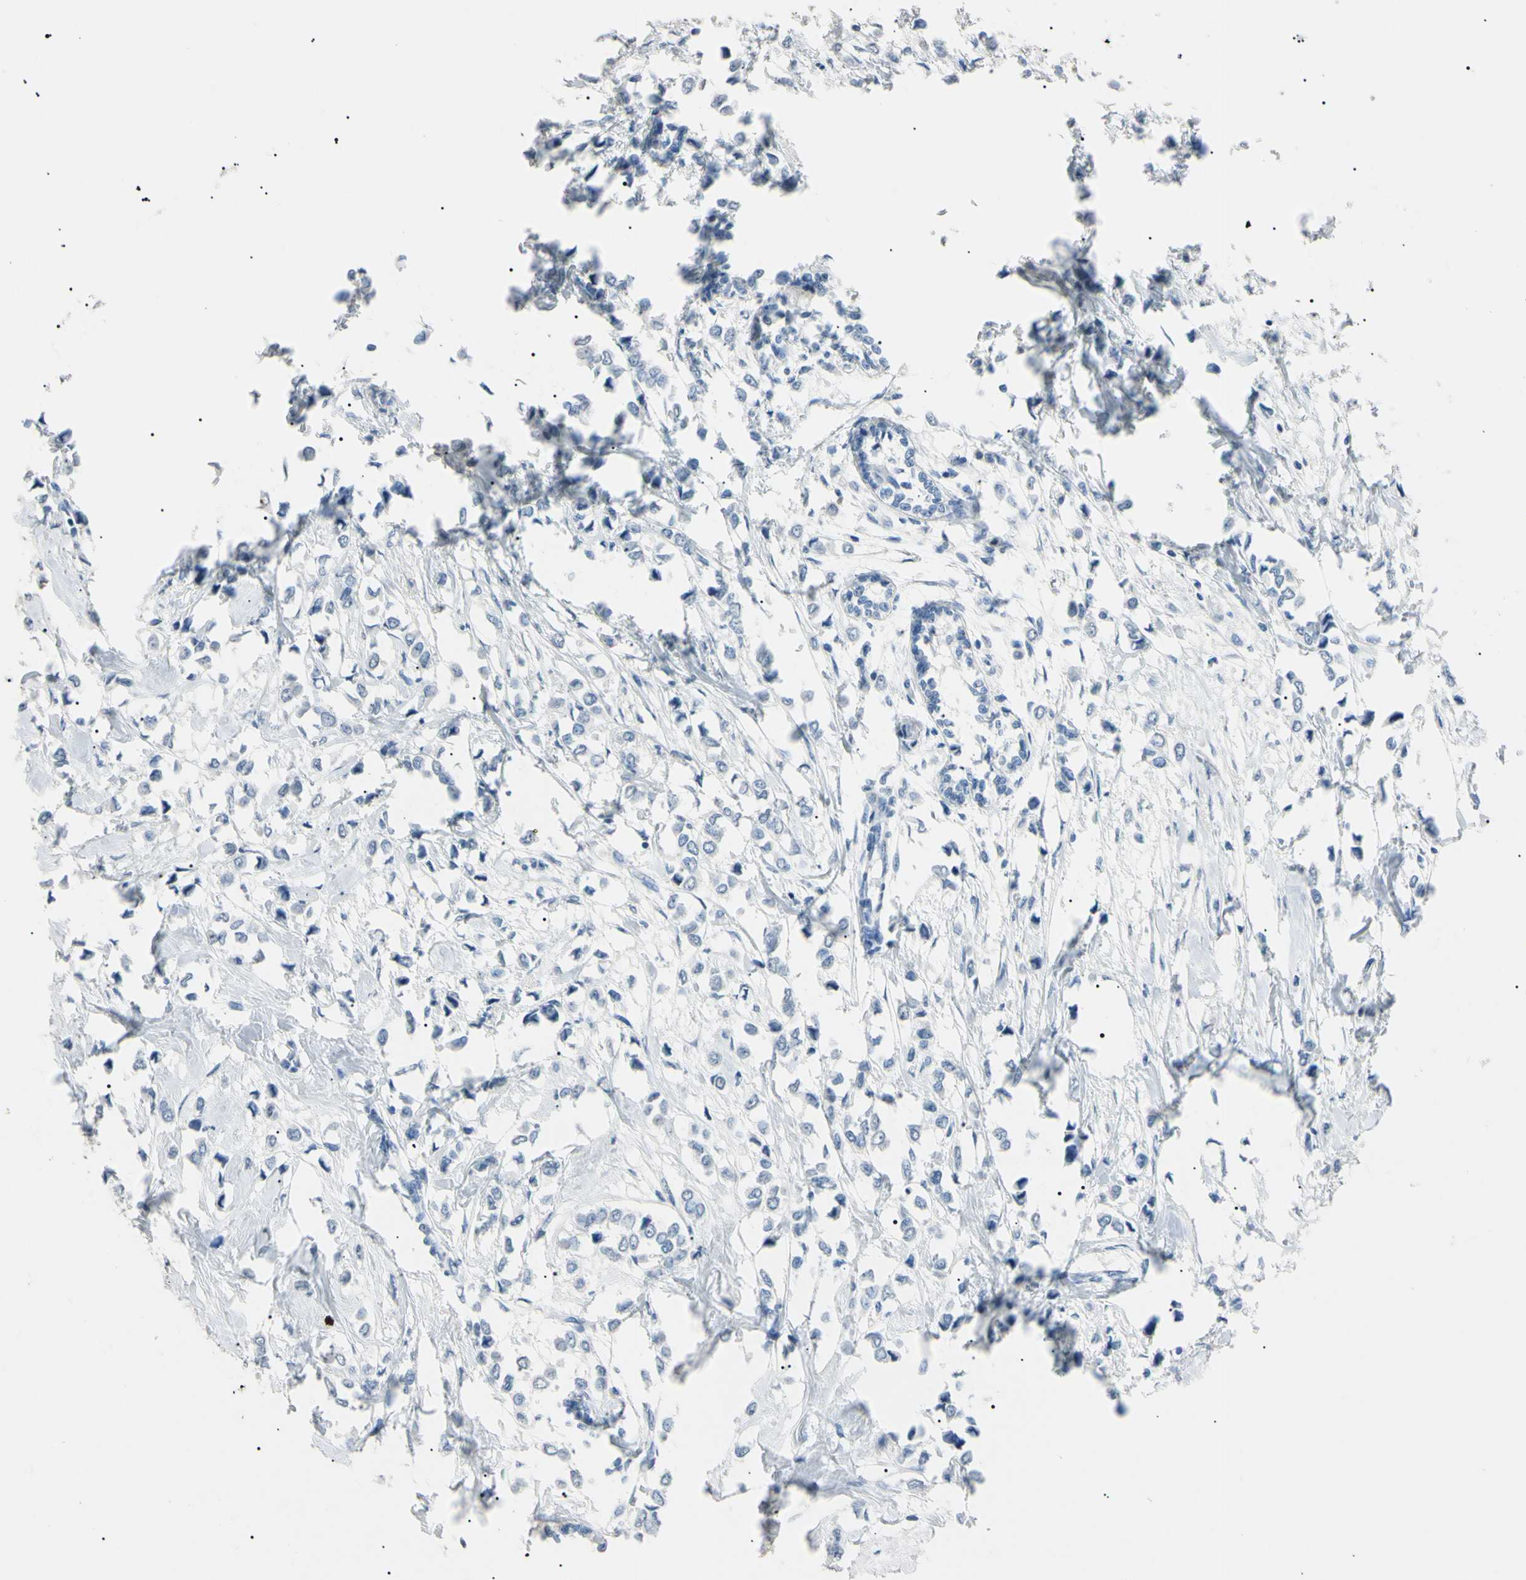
{"staining": {"intensity": "negative", "quantity": "none", "location": "none"}, "tissue": "breast cancer", "cell_type": "Tumor cells", "image_type": "cancer", "snomed": [{"axis": "morphology", "description": "Duct carcinoma"}, {"axis": "topography", "description": "Breast"}], "caption": "Image shows no significant protein staining in tumor cells of breast cancer (invasive ductal carcinoma). (Immunohistochemistry, brightfield microscopy, high magnification).", "gene": "CGB3", "patient": {"sex": "female", "age": 39}}